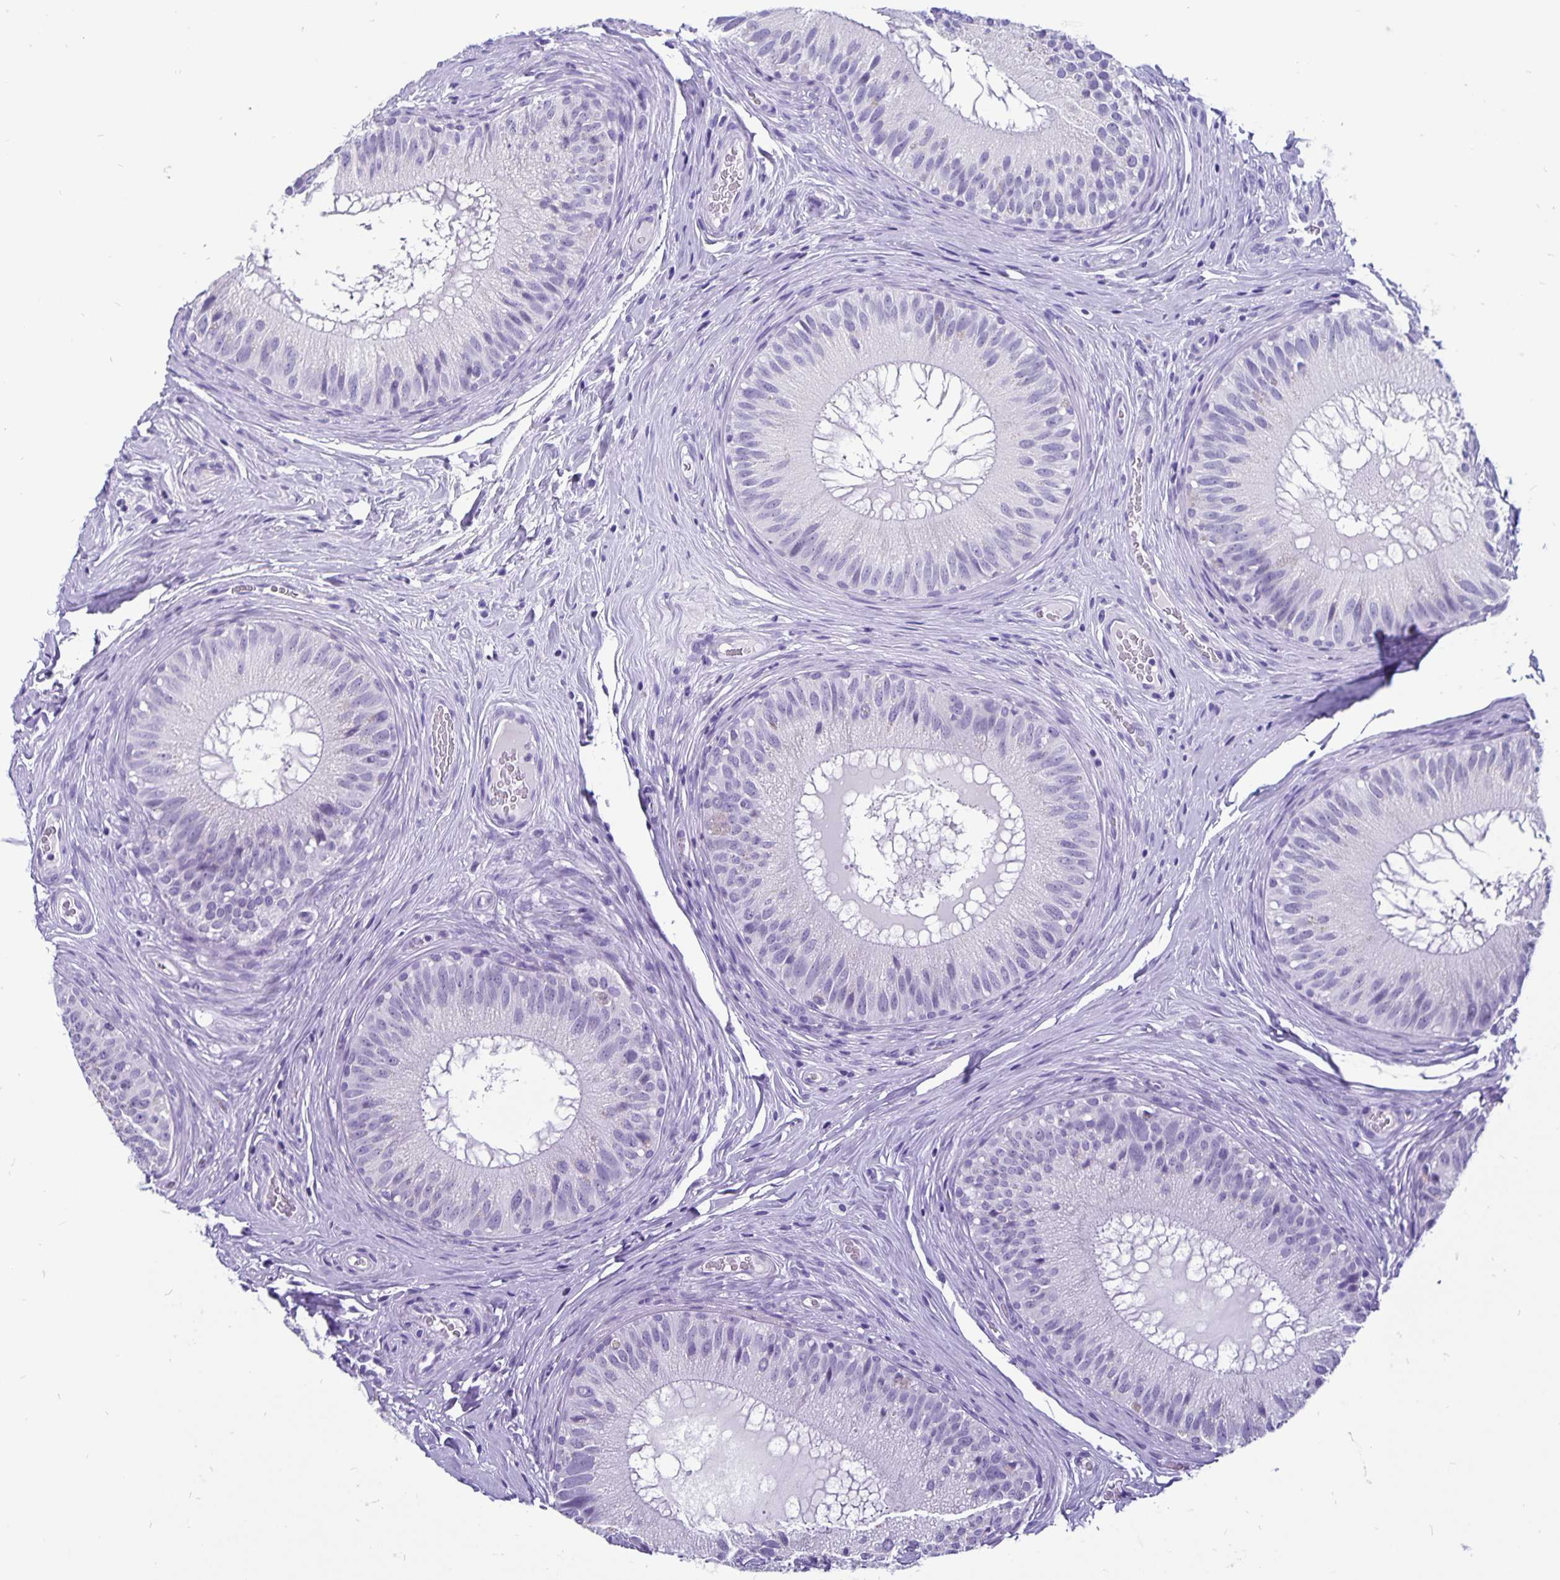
{"staining": {"intensity": "negative", "quantity": "none", "location": "none"}, "tissue": "epididymis", "cell_type": "Glandular cells", "image_type": "normal", "snomed": [{"axis": "morphology", "description": "Normal tissue, NOS"}, {"axis": "topography", "description": "Epididymis"}], "caption": "DAB immunohistochemical staining of unremarkable human epididymis displays no significant positivity in glandular cells.", "gene": "ODF3B", "patient": {"sex": "male", "age": 34}}